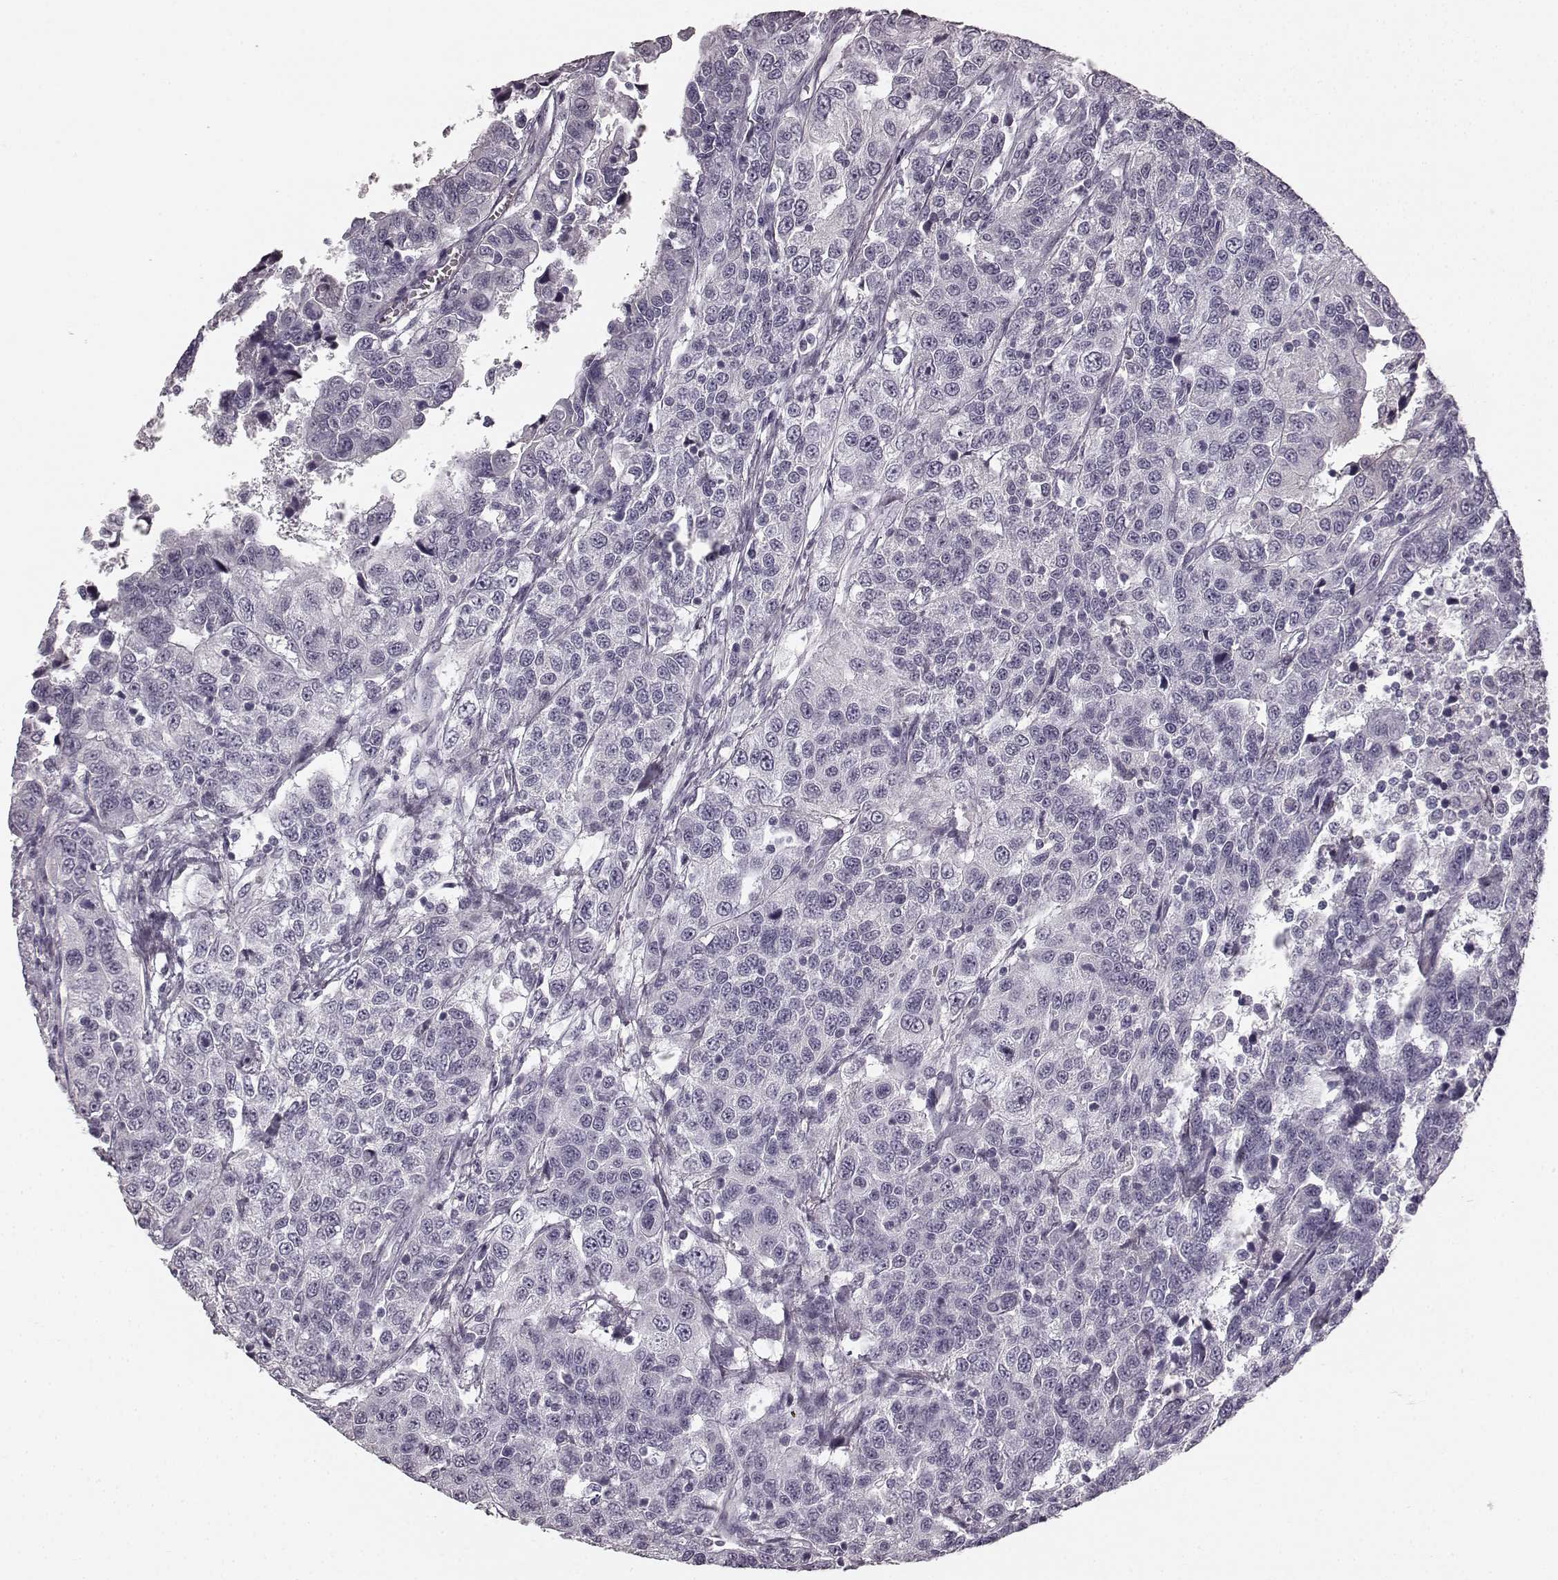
{"staining": {"intensity": "negative", "quantity": "none", "location": "none"}, "tissue": "urothelial cancer", "cell_type": "Tumor cells", "image_type": "cancer", "snomed": [{"axis": "morphology", "description": "Urothelial carcinoma, NOS"}, {"axis": "morphology", "description": "Urothelial carcinoma, High grade"}, {"axis": "topography", "description": "Urinary bladder"}], "caption": "The micrograph displays no staining of tumor cells in urothelial carcinoma (high-grade).", "gene": "TMPRSS15", "patient": {"sex": "female", "age": 73}}